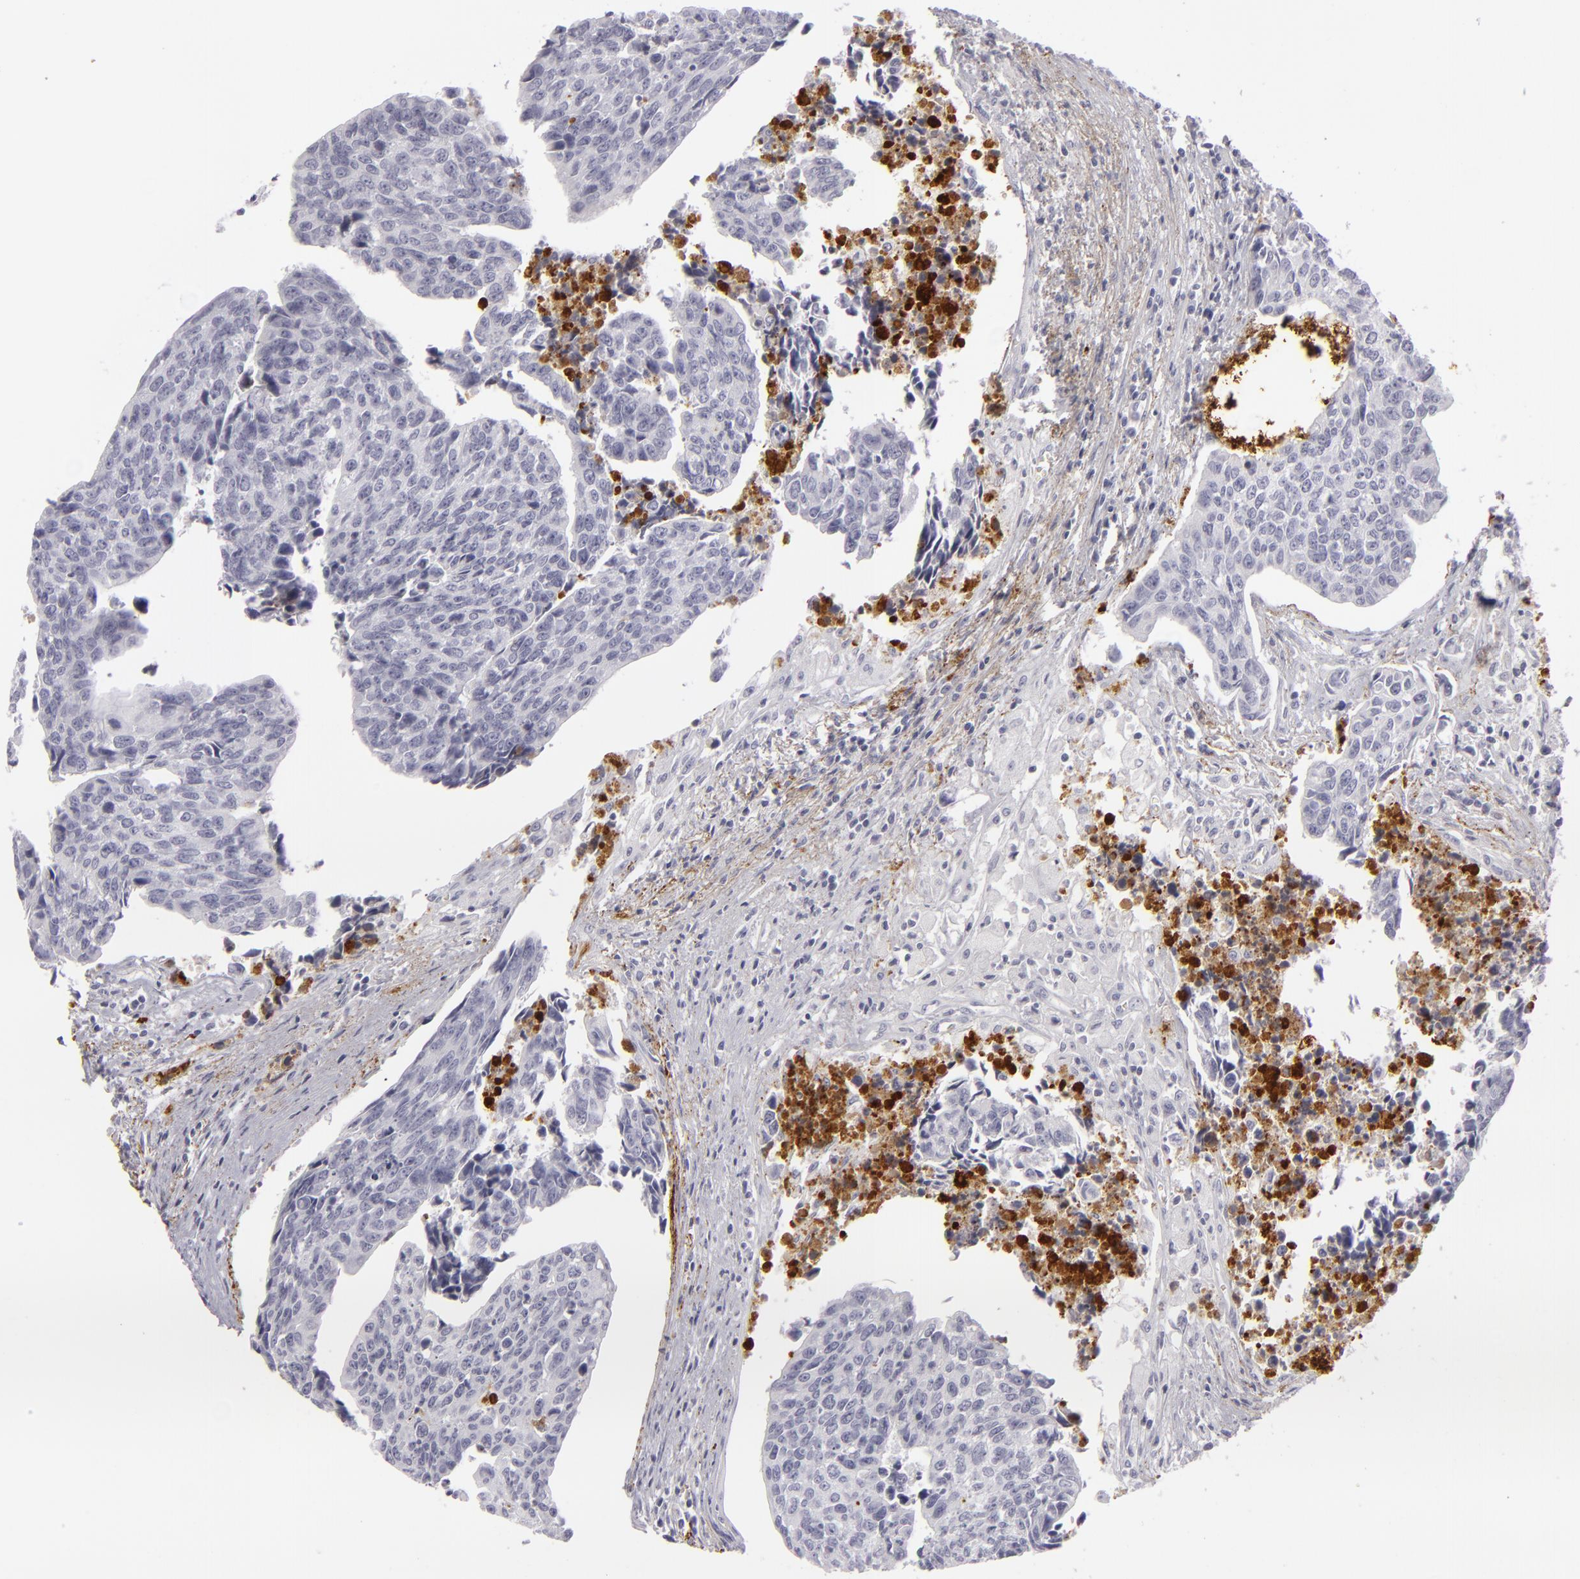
{"staining": {"intensity": "negative", "quantity": "none", "location": "none"}, "tissue": "urothelial cancer", "cell_type": "Tumor cells", "image_type": "cancer", "snomed": [{"axis": "morphology", "description": "Urothelial carcinoma, High grade"}, {"axis": "topography", "description": "Urinary bladder"}], "caption": "There is no significant staining in tumor cells of urothelial carcinoma (high-grade). (Stains: DAB (3,3'-diaminobenzidine) IHC with hematoxylin counter stain, Microscopy: brightfield microscopy at high magnification).", "gene": "C9", "patient": {"sex": "male", "age": 81}}